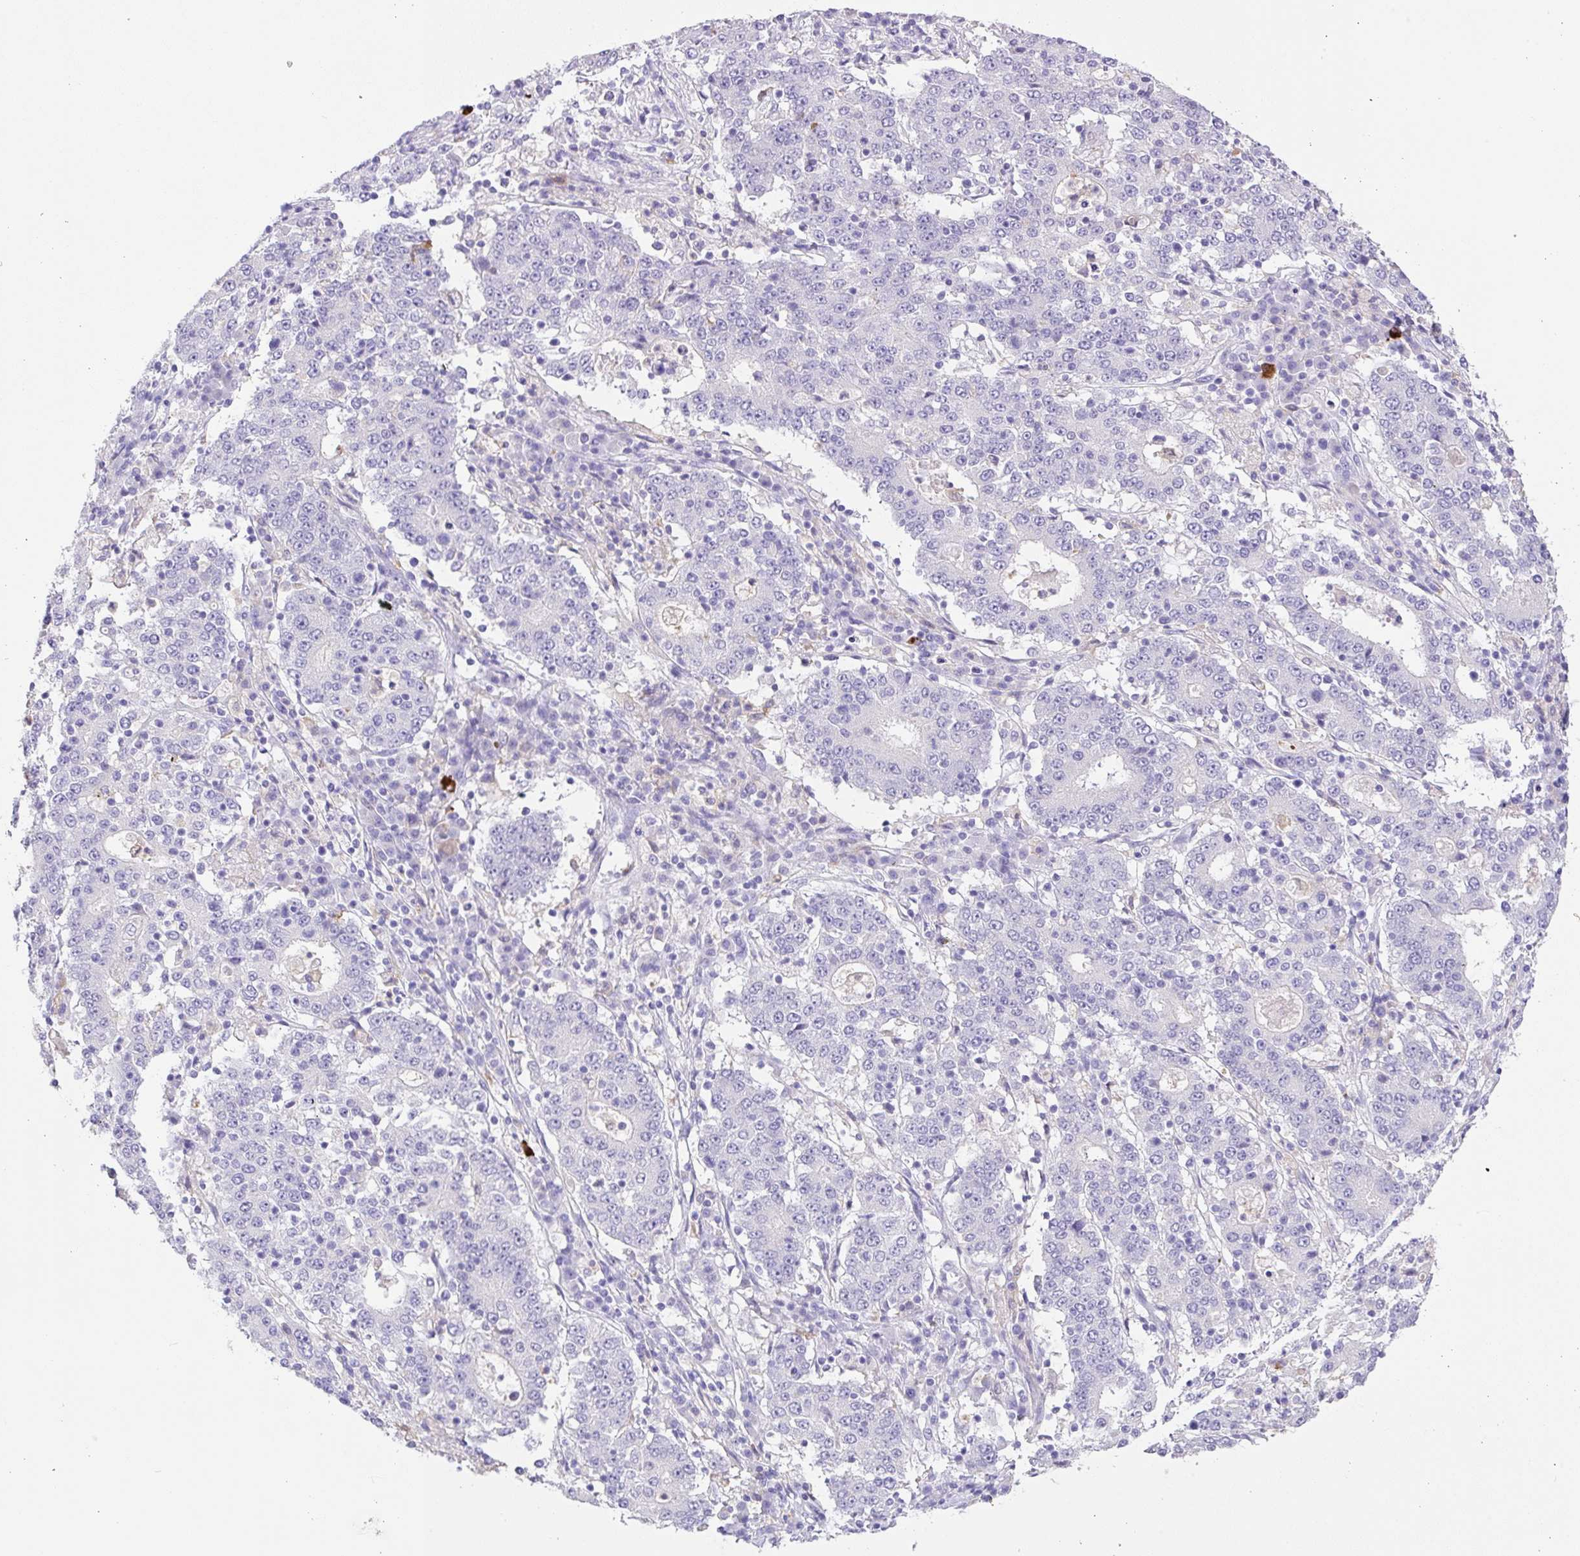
{"staining": {"intensity": "negative", "quantity": "none", "location": "none"}, "tissue": "stomach cancer", "cell_type": "Tumor cells", "image_type": "cancer", "snomed": [{"axis": "morphology", "description": "Adenocarcinoma, NOS"}, {"axis": "topography", "description": "Stomach"}], "caption": "Photomicrograph shows no protein staining in tumor cells of stomach cancer tissue.", "gene": "CST11", "patient": {"sex": "male", "age": 59}}